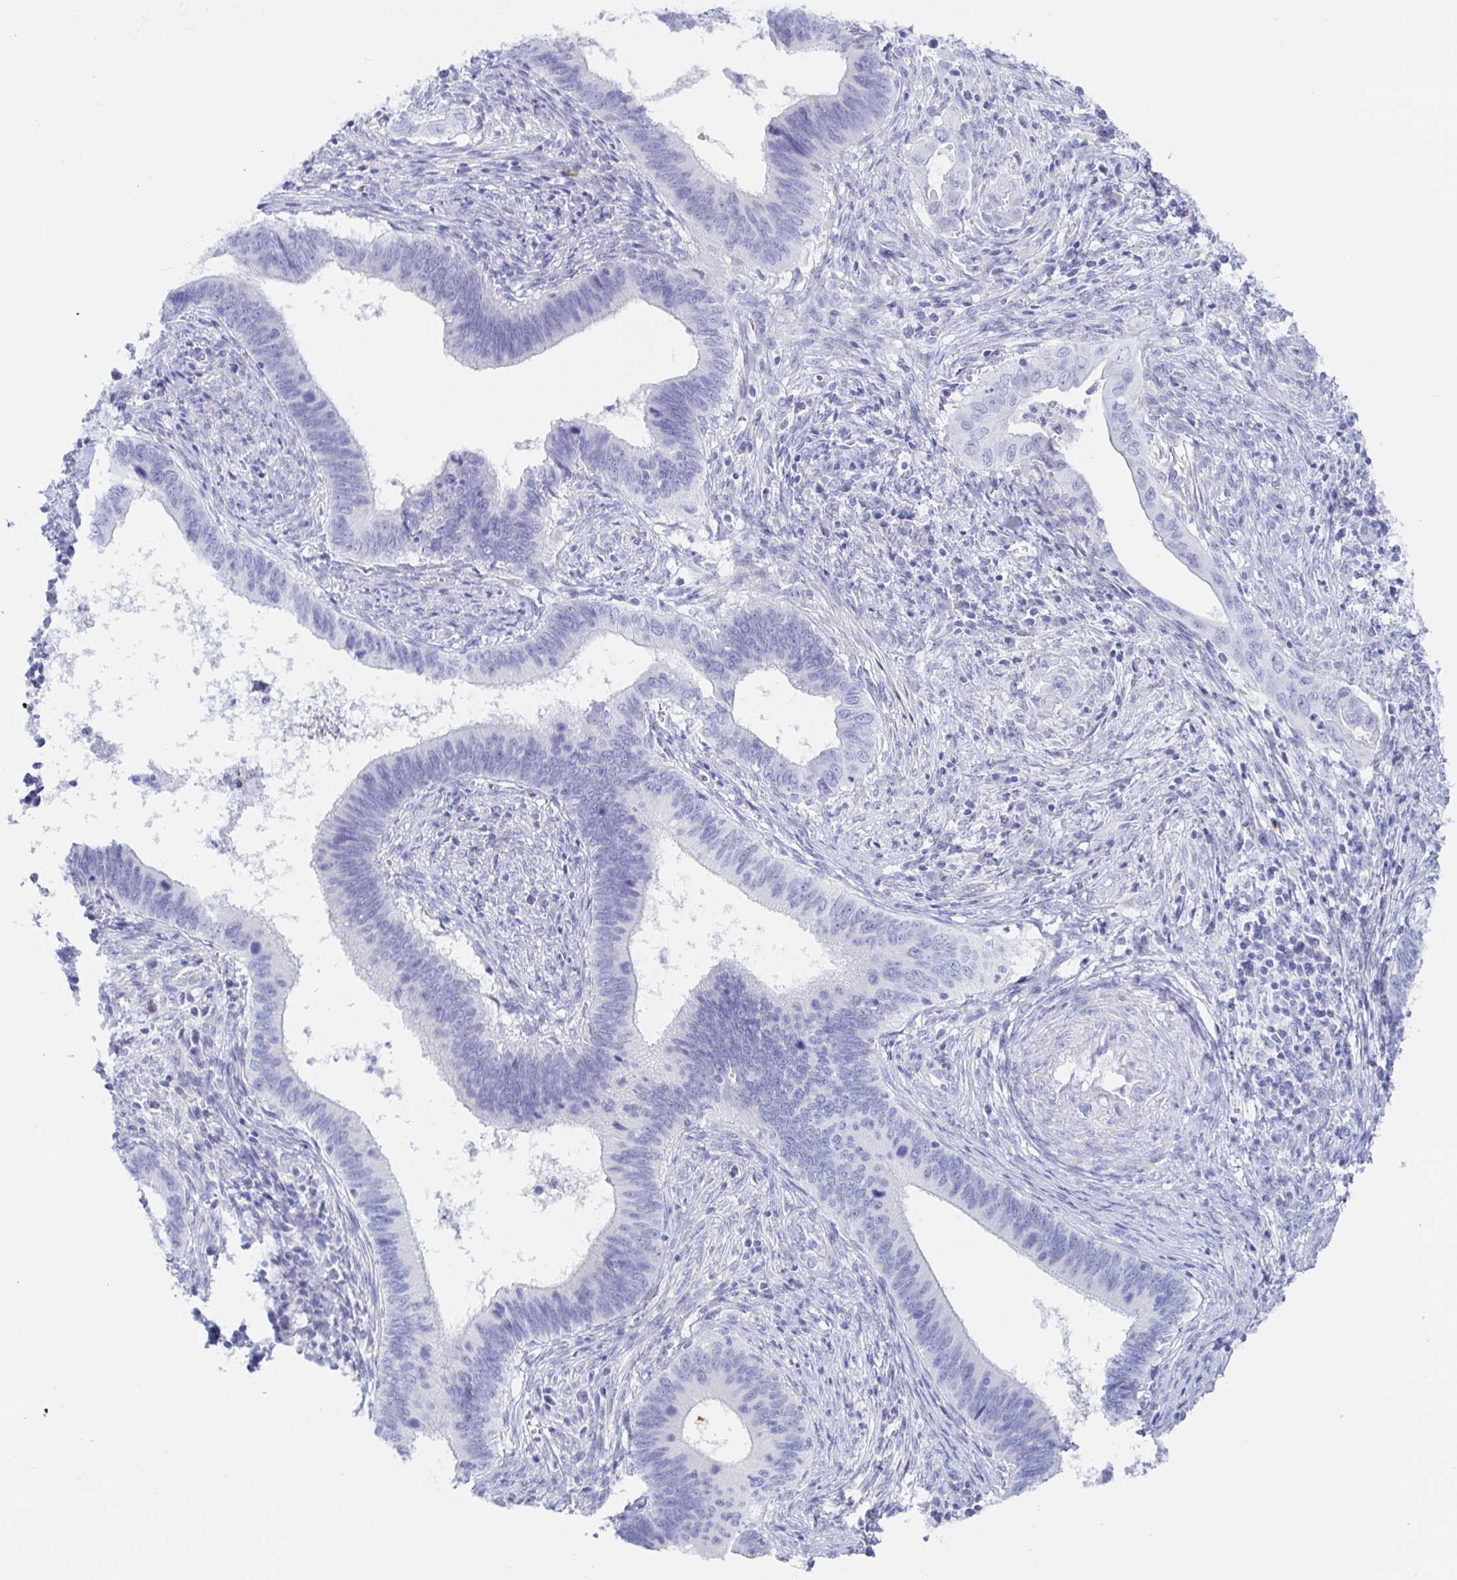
{"staining": {"intensity": "negative", "quantity": "none", "location": "none"}, "tissue": "cervical cancer", "cell_type": "Tumor cells", "image_type": "cancer", "snomed": [{"axis": "morphology", "description": "Adenocarcinoma, NOS"}, {"axis": "topography", "description": "Cervix"}], "caption": "Immunohistochemistry micrograph of human cervical cancer stained for a protein (brown), which displays no positivity in tumor cells.", "gene": "KCNH6", "patient": {"sex": "female", "age": 42}}